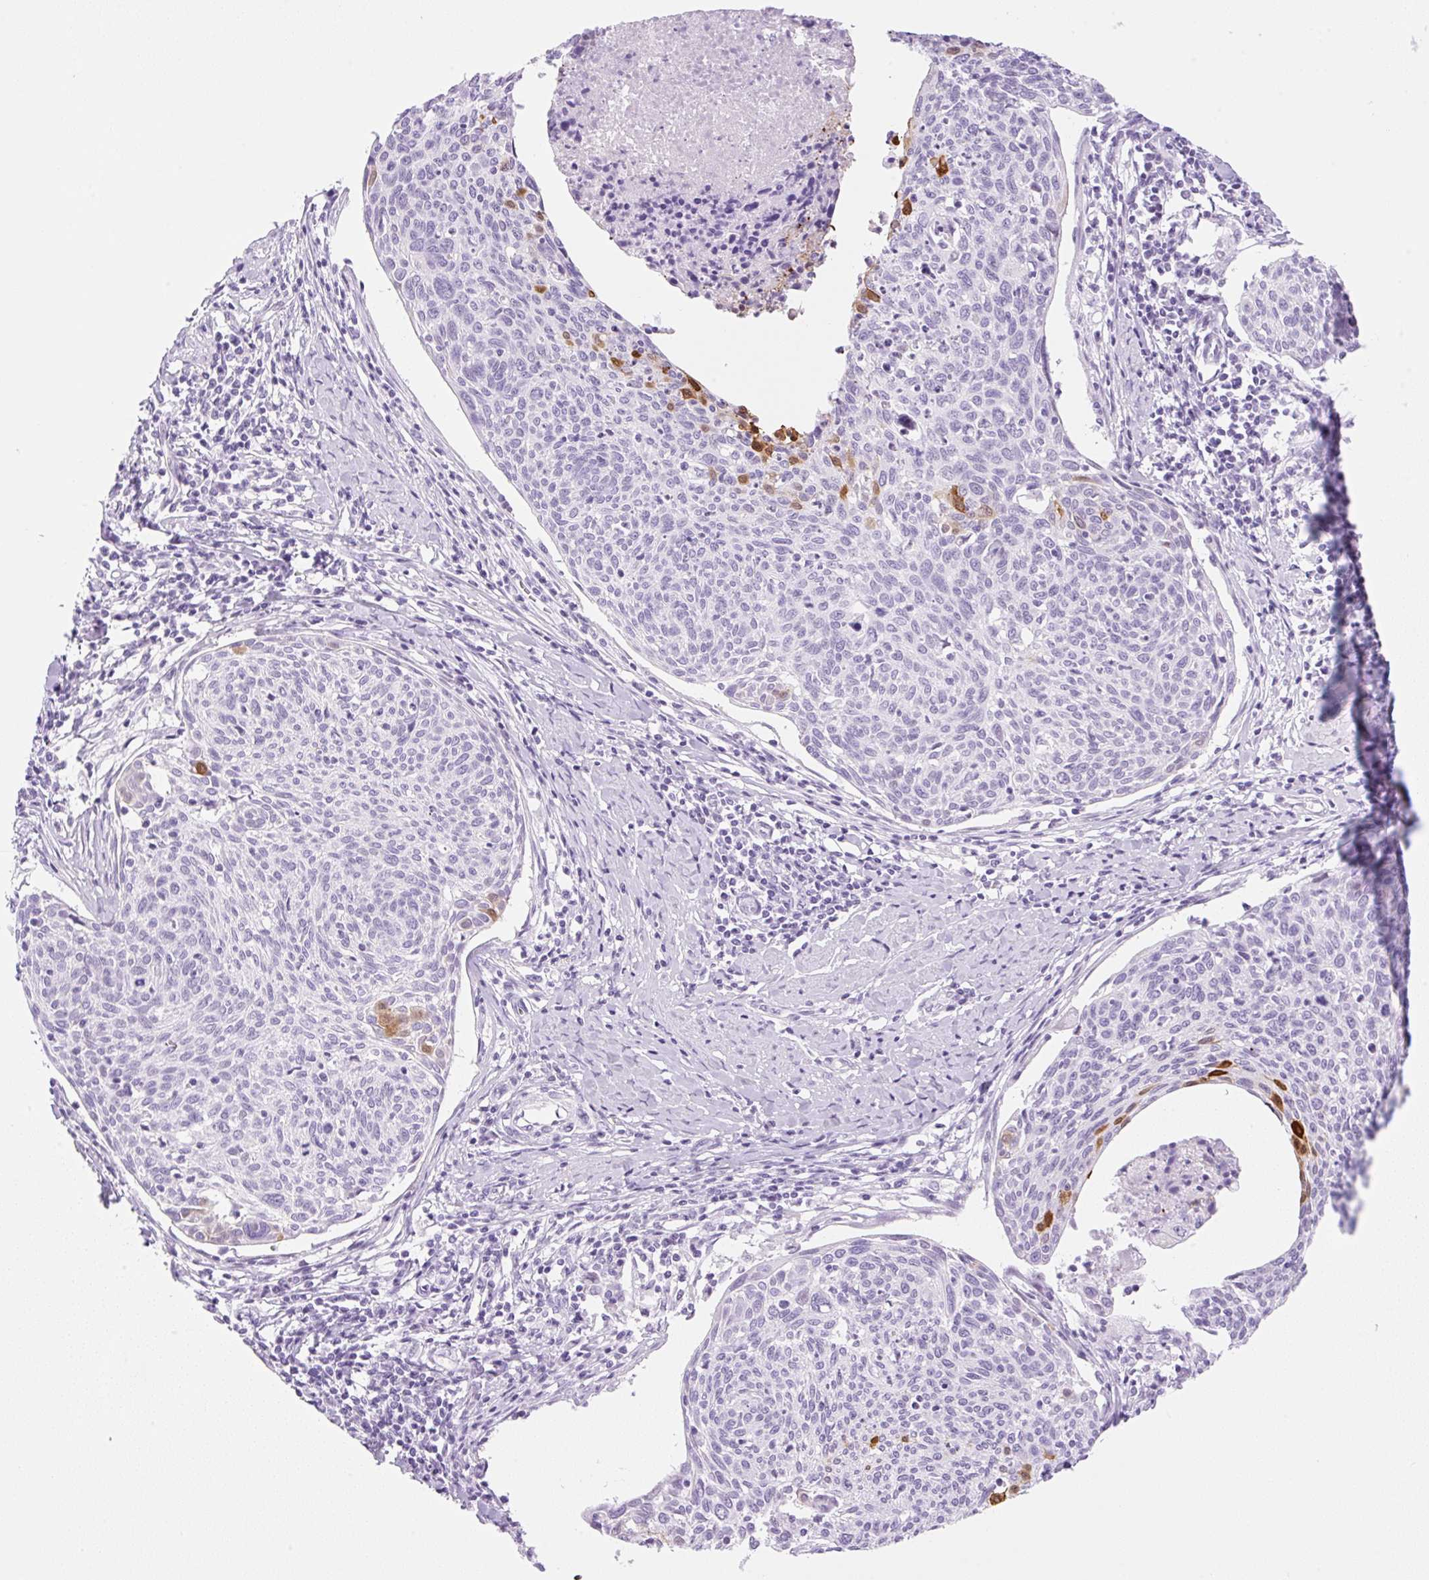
{"staining": {"intensity": "strong", "quantity": "<25%", "location": "cytoplasmic/membranous,nuclear"}, "tissue": "cervical cancer", "cell_type": "Tumor cells", "image_type": "cancer", "snomed": [{"axis": "morphology", "description": "Squamous cell carcinoma, NOS"}, {"axis": "topography", "description": "Cervix"}], "caption": "Cervical squamous cell carcinoma stained with a protein marker demonstrates strong staining in tumor cells.", "gene": "SPRR4", "patient": {"sex": "female", "age": 49}}